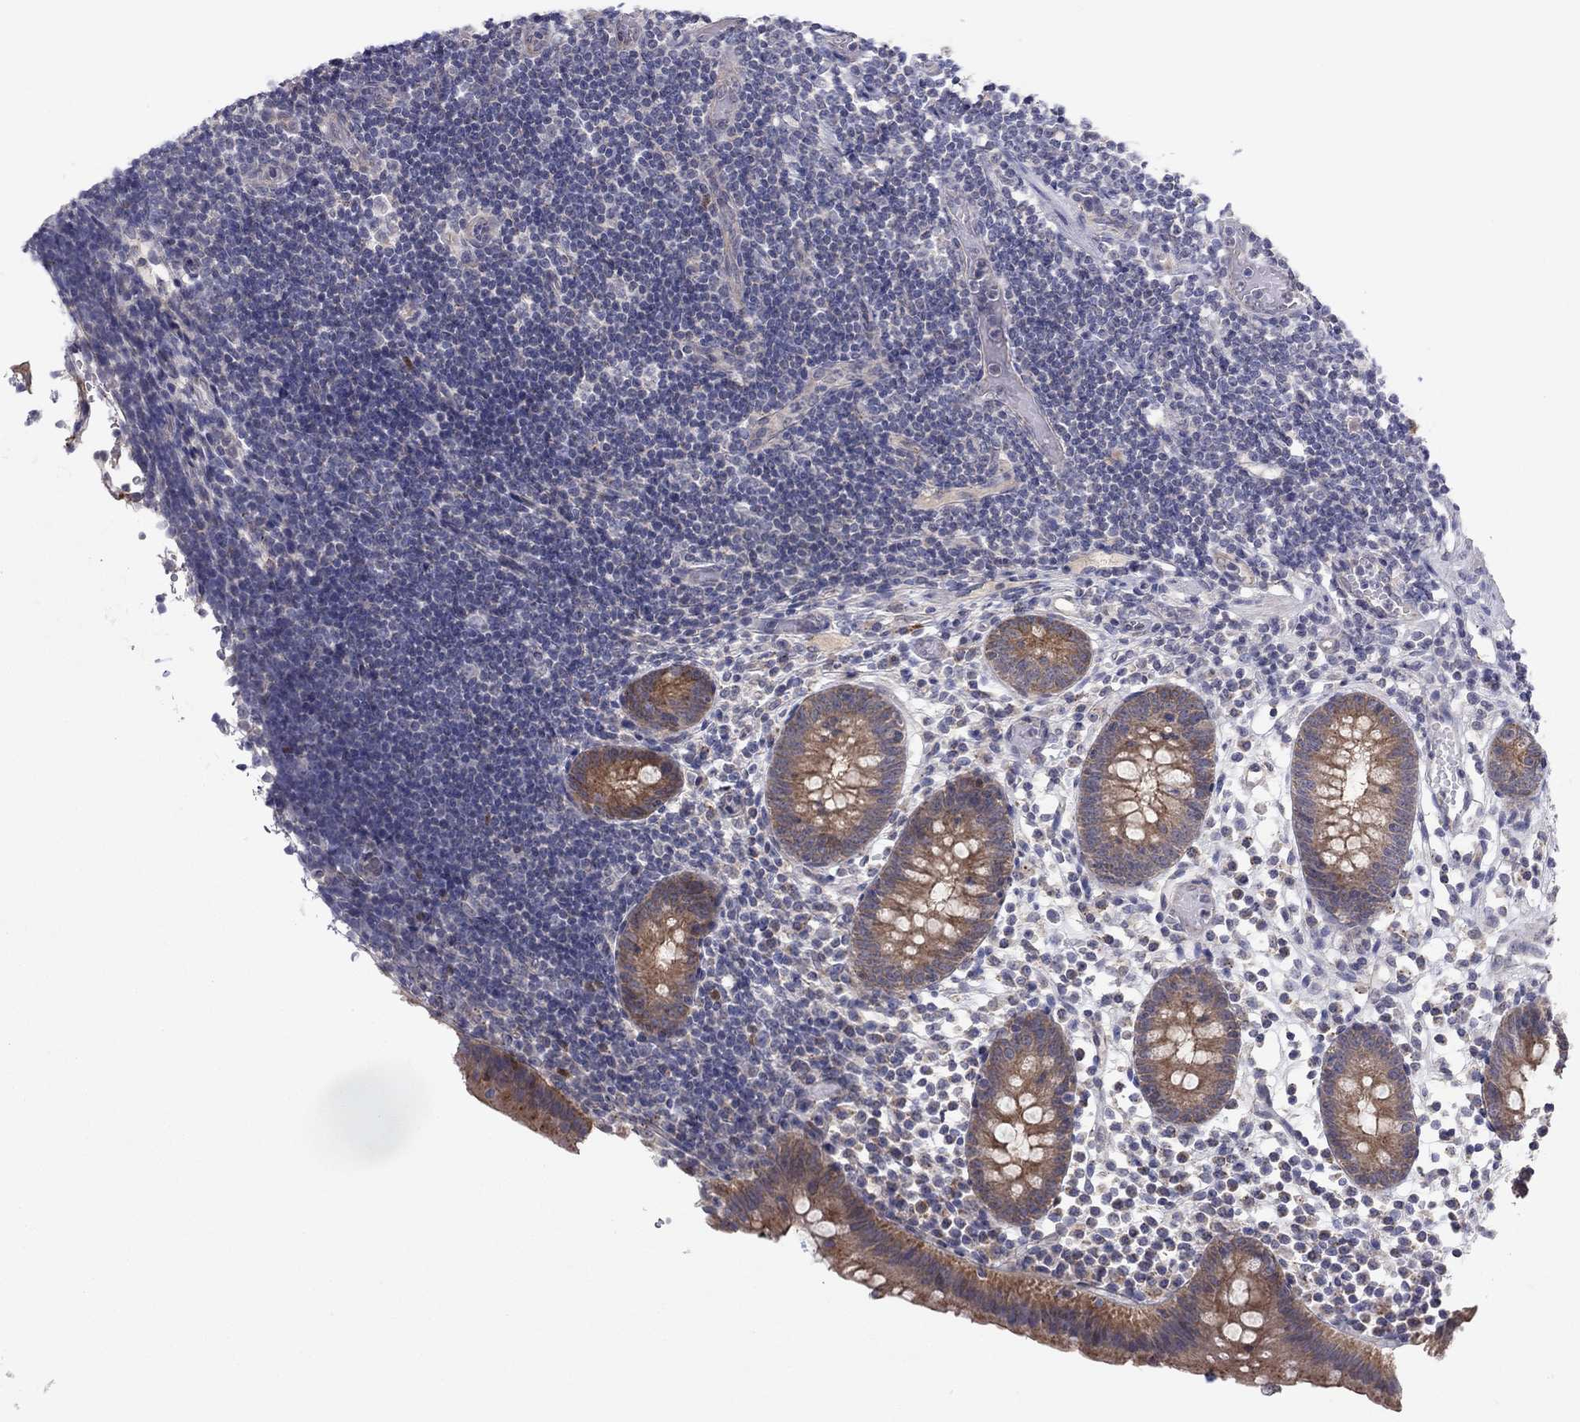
{"staining": {"intensity": "moderate", "quantity": ">75%", "location": "cytoplasmic/membranous"}, "tissue": "appendix", "cell_type": "Glandular cells", "image_type": "normal", "snomed": [{"axis": "morphology", "description": "Normal tissue, NOS"}, {"axis": "topography", "description": "Appendix"}], "caption": "Immunohistochemistry (IHC) micrograph of normal appendix: human appendix stained using immunohistochemistry reveals medium levels of moderate protein expression localized specifically in the cytoplasmic/membranous of glandular cells, appearing as a cytoplasmic/membranous brown color.", "gene": "CRACDL", "patient": {"sex": "female", "age": 40}}